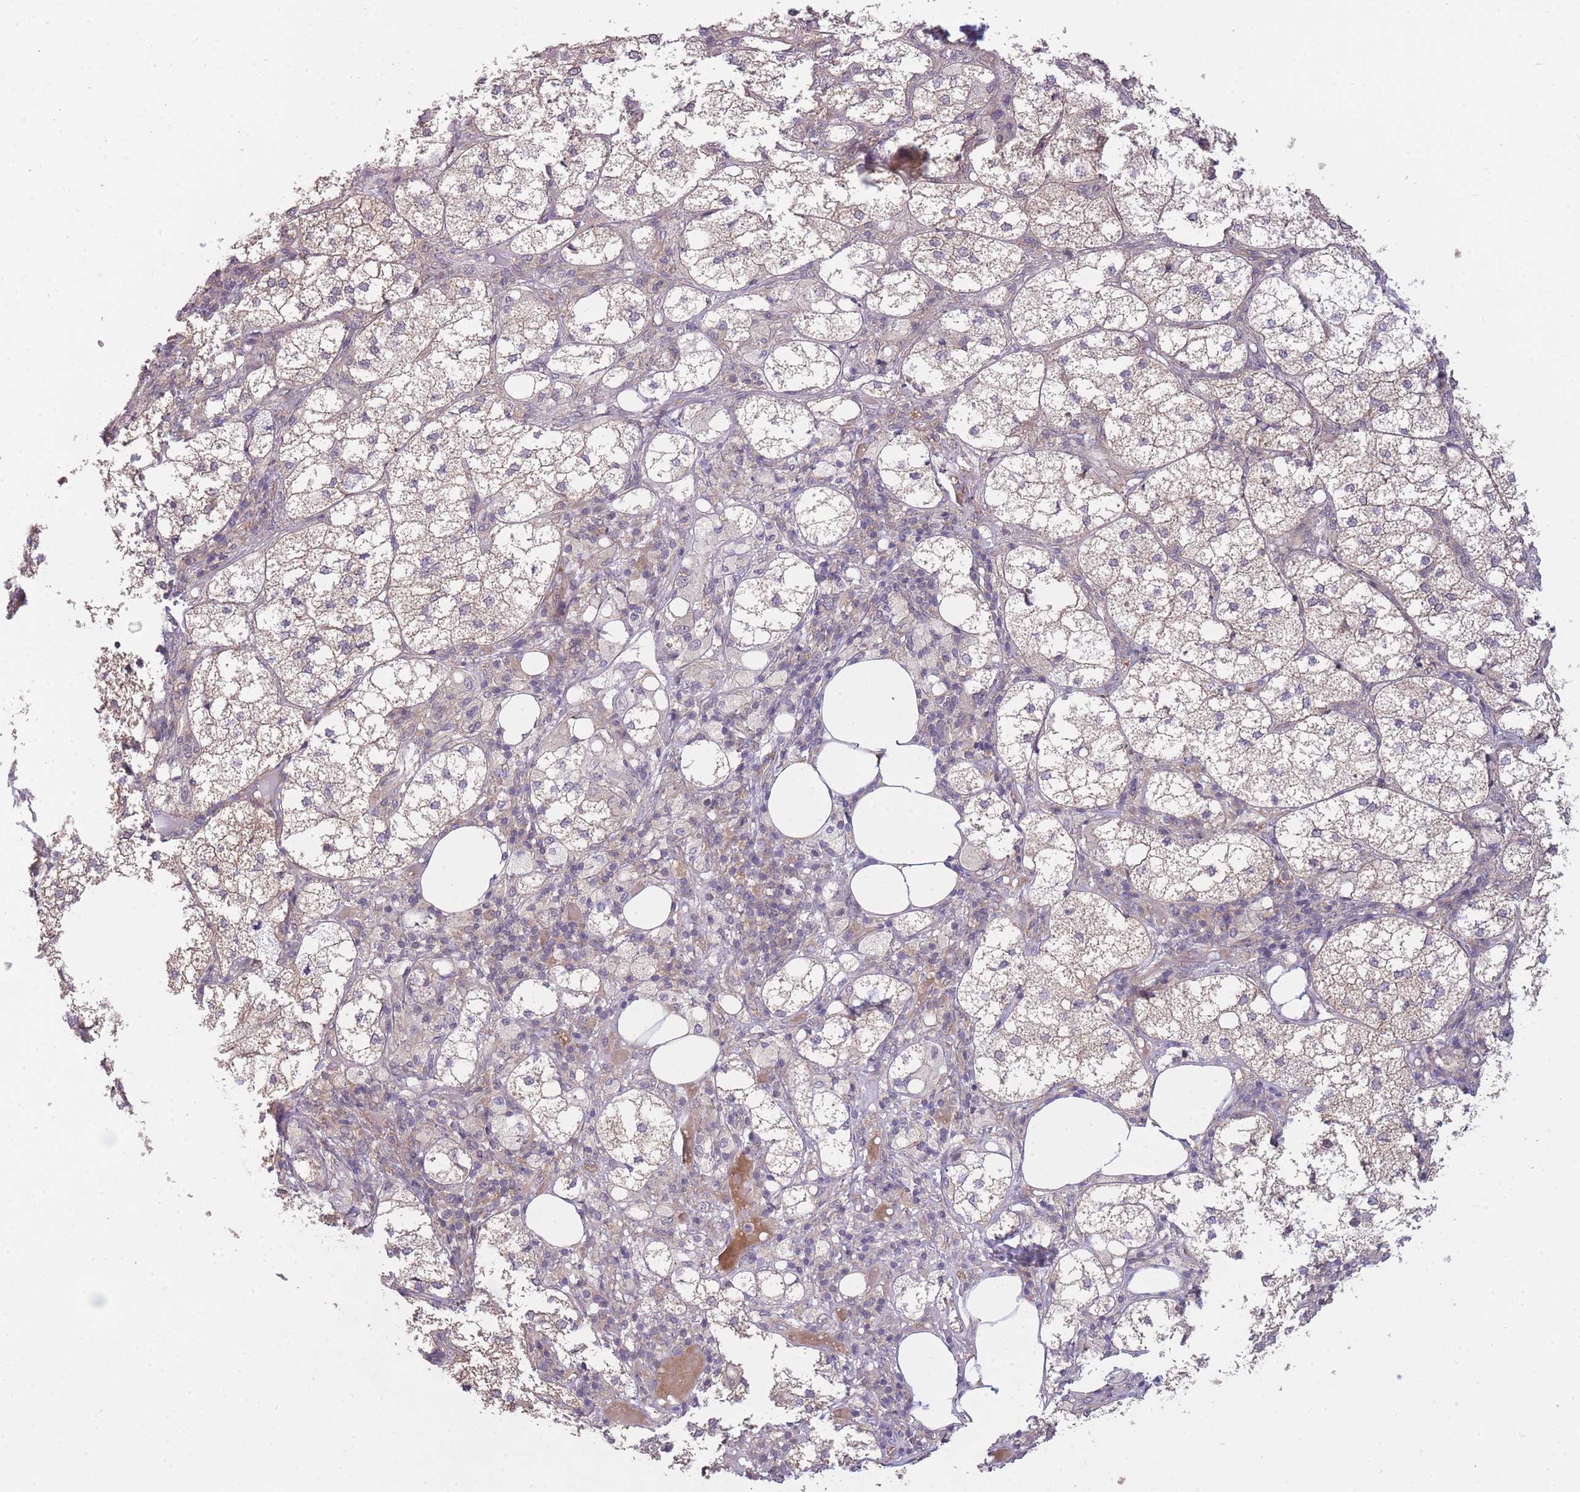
{"staining": {"intensity": "weak", "quantity": "25%-75%", "location": "cytoplasmic/membranous"}, "tissue": "adrenal gland", "cell_type": "Glandular cells", "image_type": "normal", "snomed": [{"axis": "morphology", "description": "Normal tissue, NOS"}, {"axis": "topography", "description": "Adrenal gland"}], "caption": "High-power microscopy captured an immunohistochemistry image of benign adrenal gland, revealing weak cytoplasmic/membranous positivity in approximately 25%-75% of glandular cells.", "gene": "PFDN6", "patient": {"sex": "female", "age": 61}}